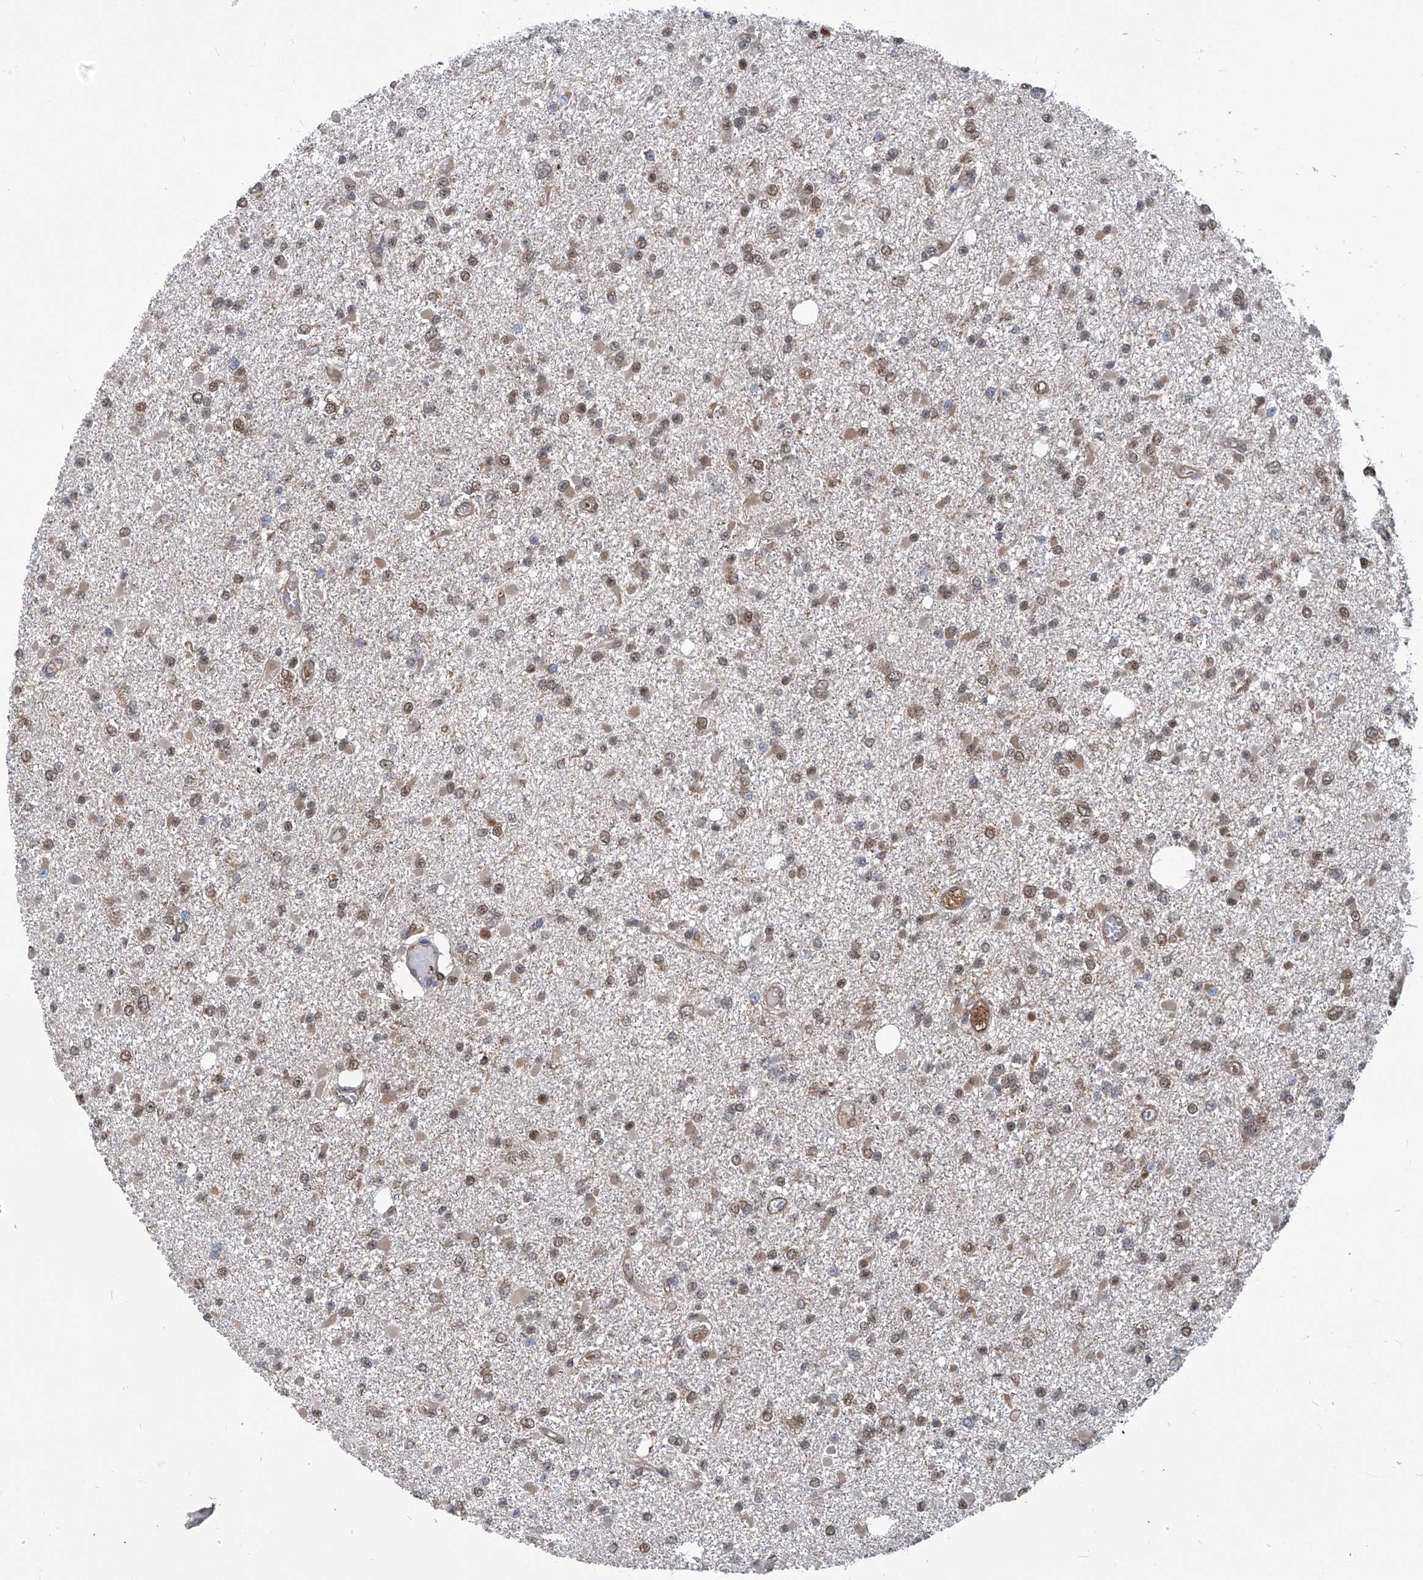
{"staining": {"intensity": "moderate", "quantity": "25%-75%", "location": "nuclear"}, "tissue": "glioma", "cell_type": "Tumor cells", "image_type": "cancer", "snomed": [{"axis": "morphology", "description": "Glioma, malignant, Low grade"}, {"axis": "topography", "description": "Brain"}], "caption": "This histopathology image displays immunohistochemistry staining of glioma, with medium moderate nuclear expression in approximately 25%-75% of tumor cells.", "gene": "PSMB1", "patient": {"sex": "female", "age": 22}}